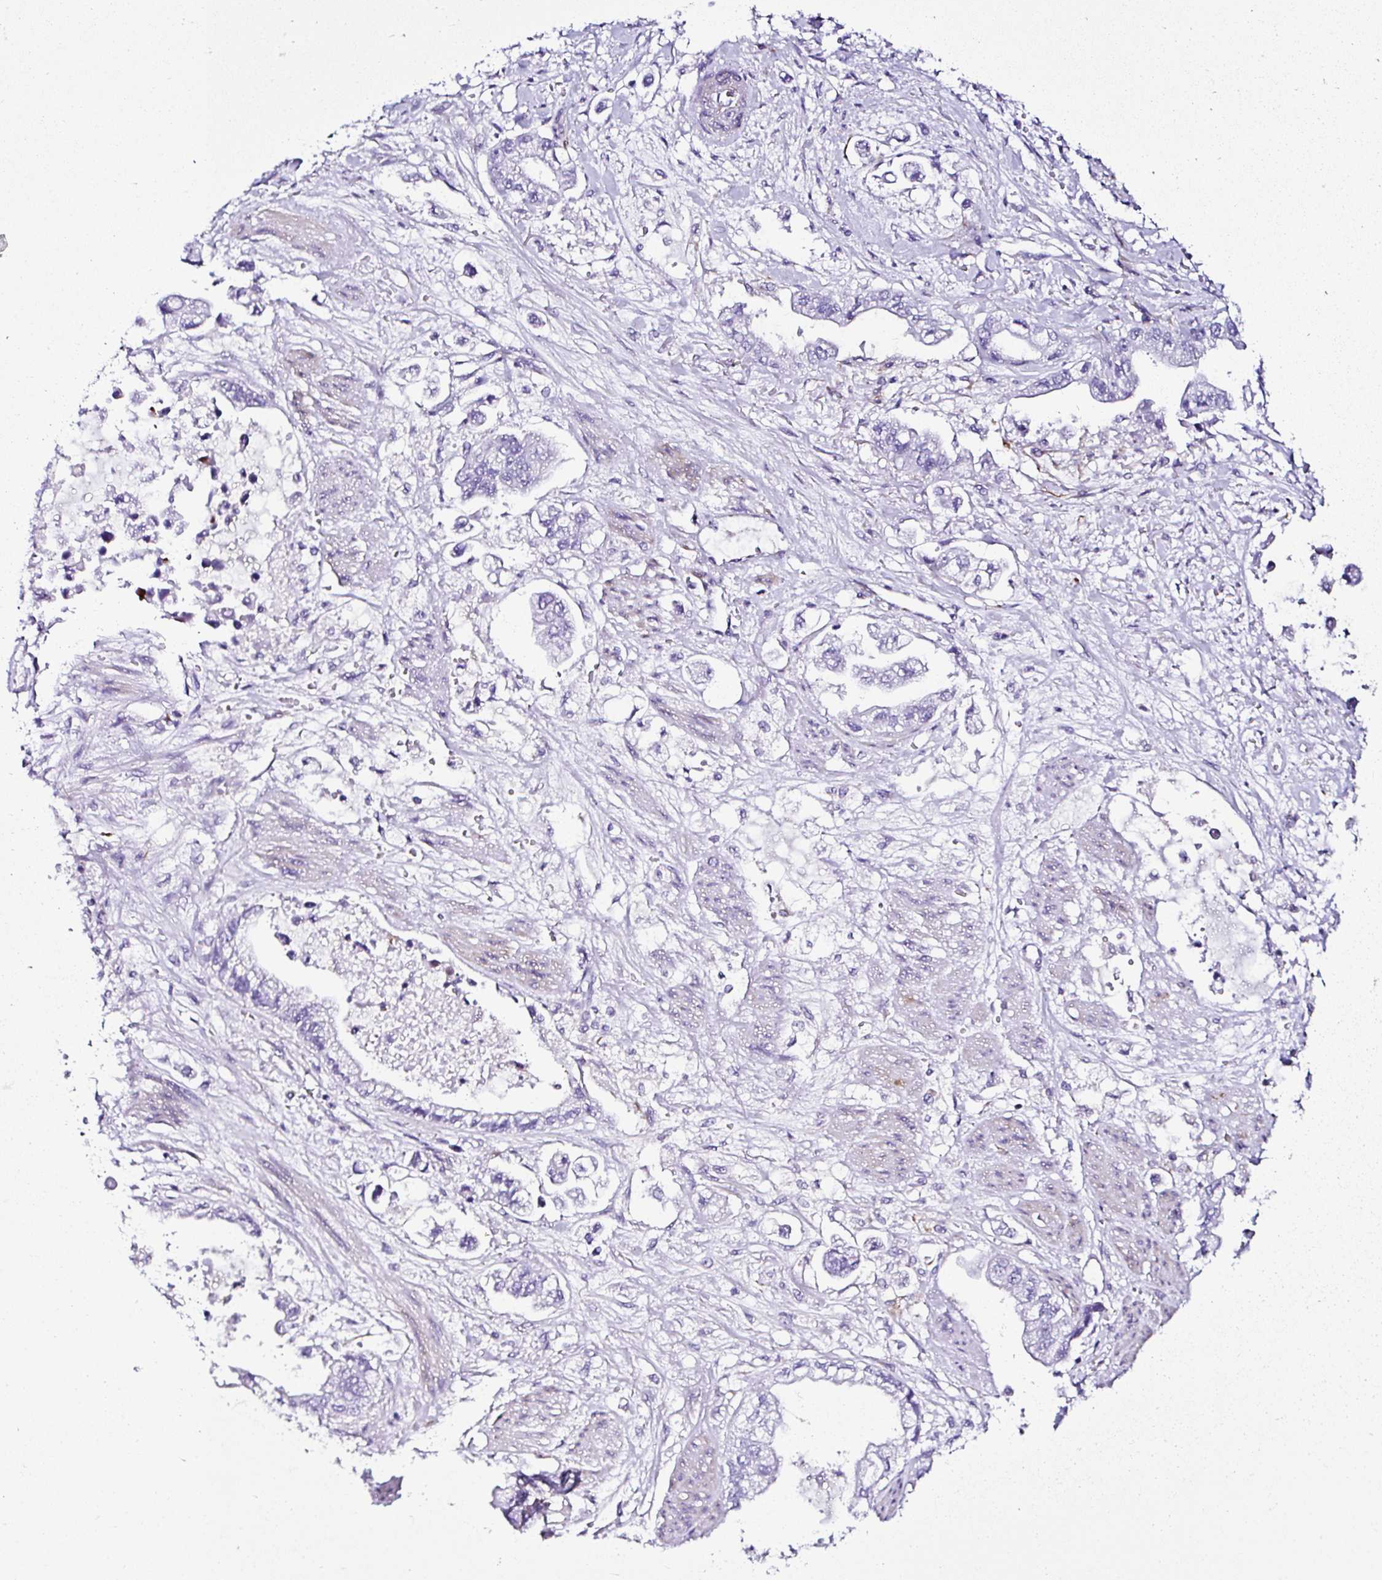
{"staining": {"intensity": "negative", "quantity": "none", "location": "none"}, "tissue": "stomach cancer", "cell_type": "Tumor cells", "image_type": "cancer", "snomed": [{"axis": "morphology", "description": "Adenocarcinoma, NOS"}, {"axis": "topography", "description": "Stomach"}], "caption": "Immunohistochemical staining of human stomach cancer (adenocarcinoma) displays no significant expression in tumor cells. (DAB IHC, high magnification).", "gene": "DEPDC5", "patient": {"sex": "male", "age": 62}}